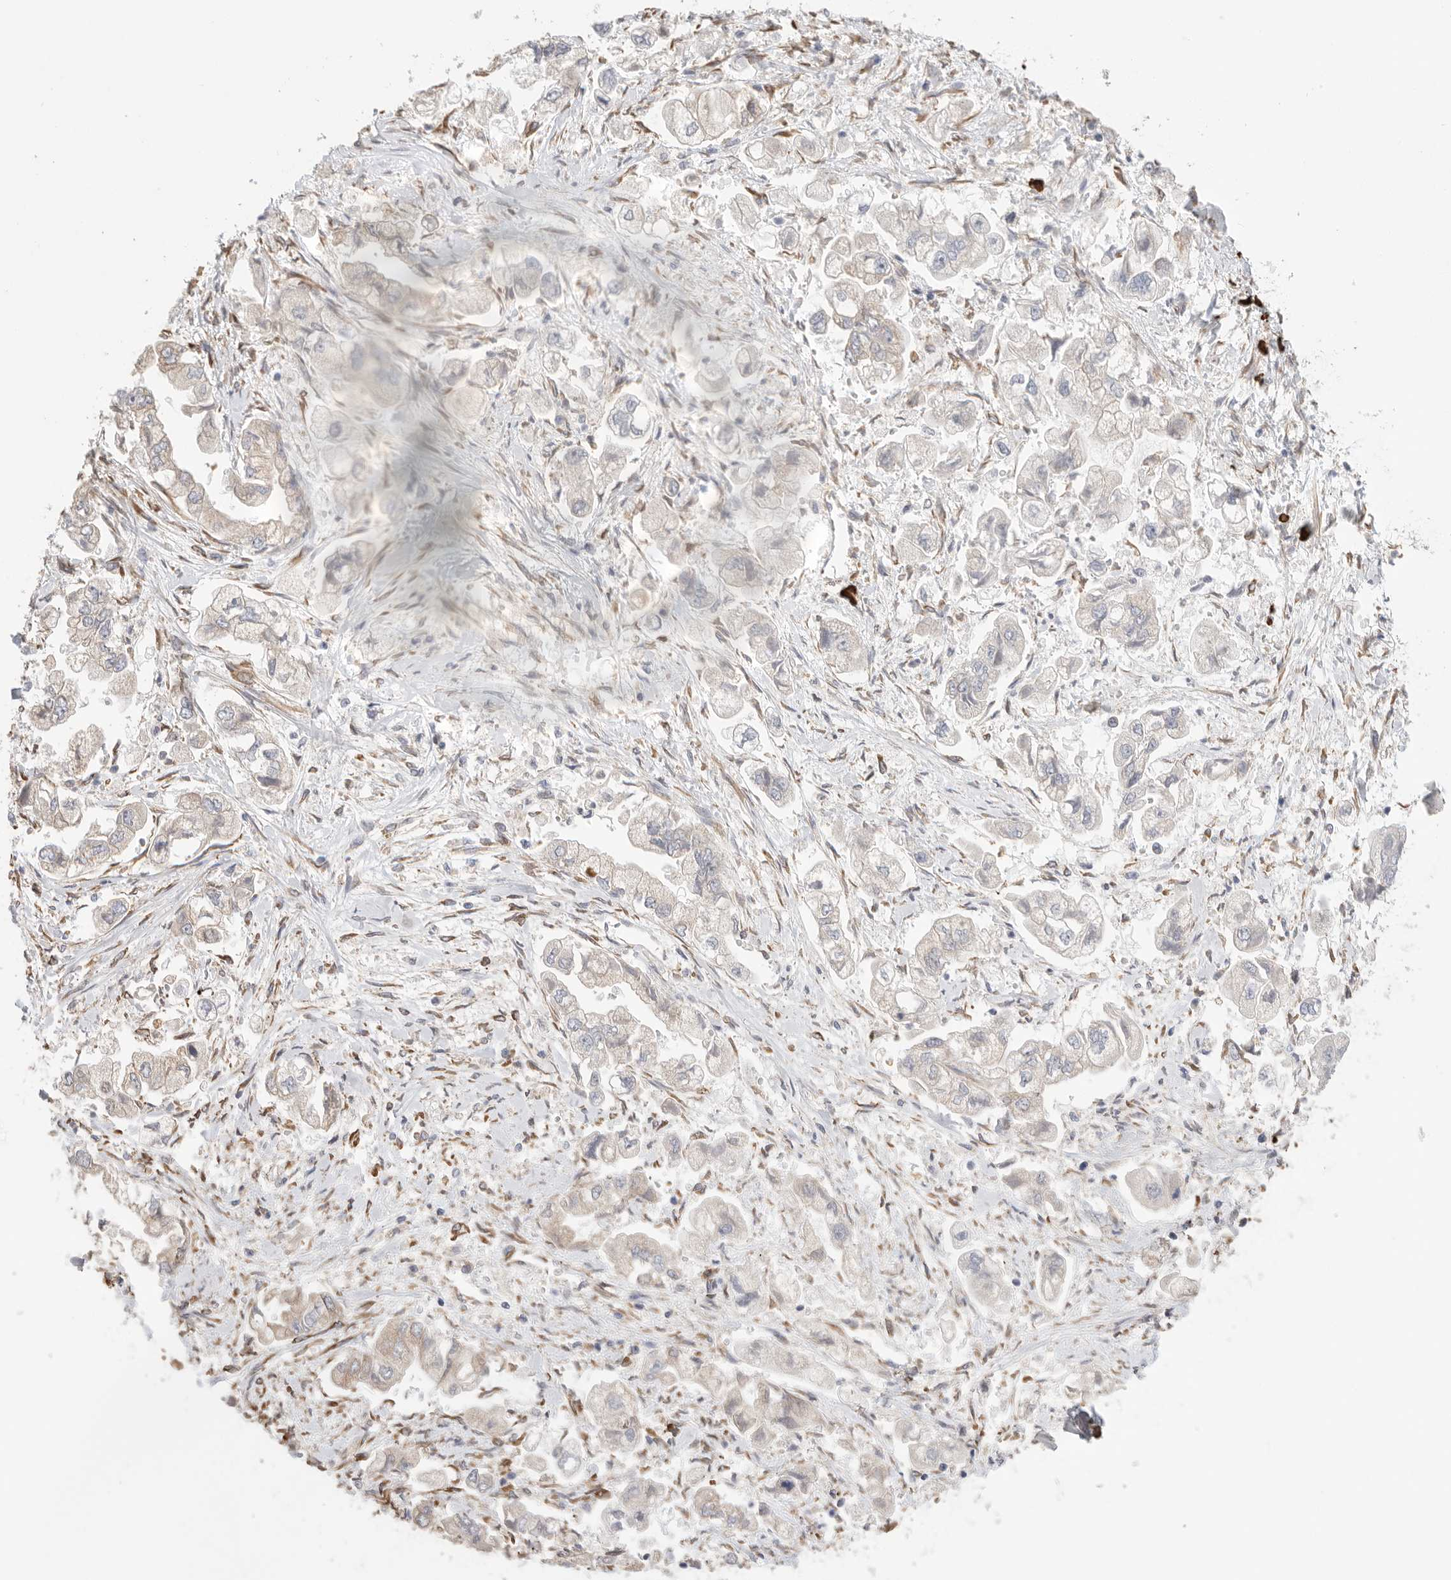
{"staining": {"intensity": "negative", "quantity": "none", "location": "none"}, "tissue": "stomach cancer", "cell_type": "Tumor cells", "image_type": "cancer", "snomed": [{"axis": "morphology", "description": "Normal tissue, NOS"}, {"axis": "morphology", "description": "Adenocarcinoma, NOS"}, {"axis": "topography", "description": "Stomach"}], "caption": "Immunohistochemistry (IHC) photomicrograph of human stomach adenocarcinoma stained for a protein (brown), which displays no expression in tumor cells.", "gene": "BLOC1S5", "patient": {"sex": "male", "age": 62}}